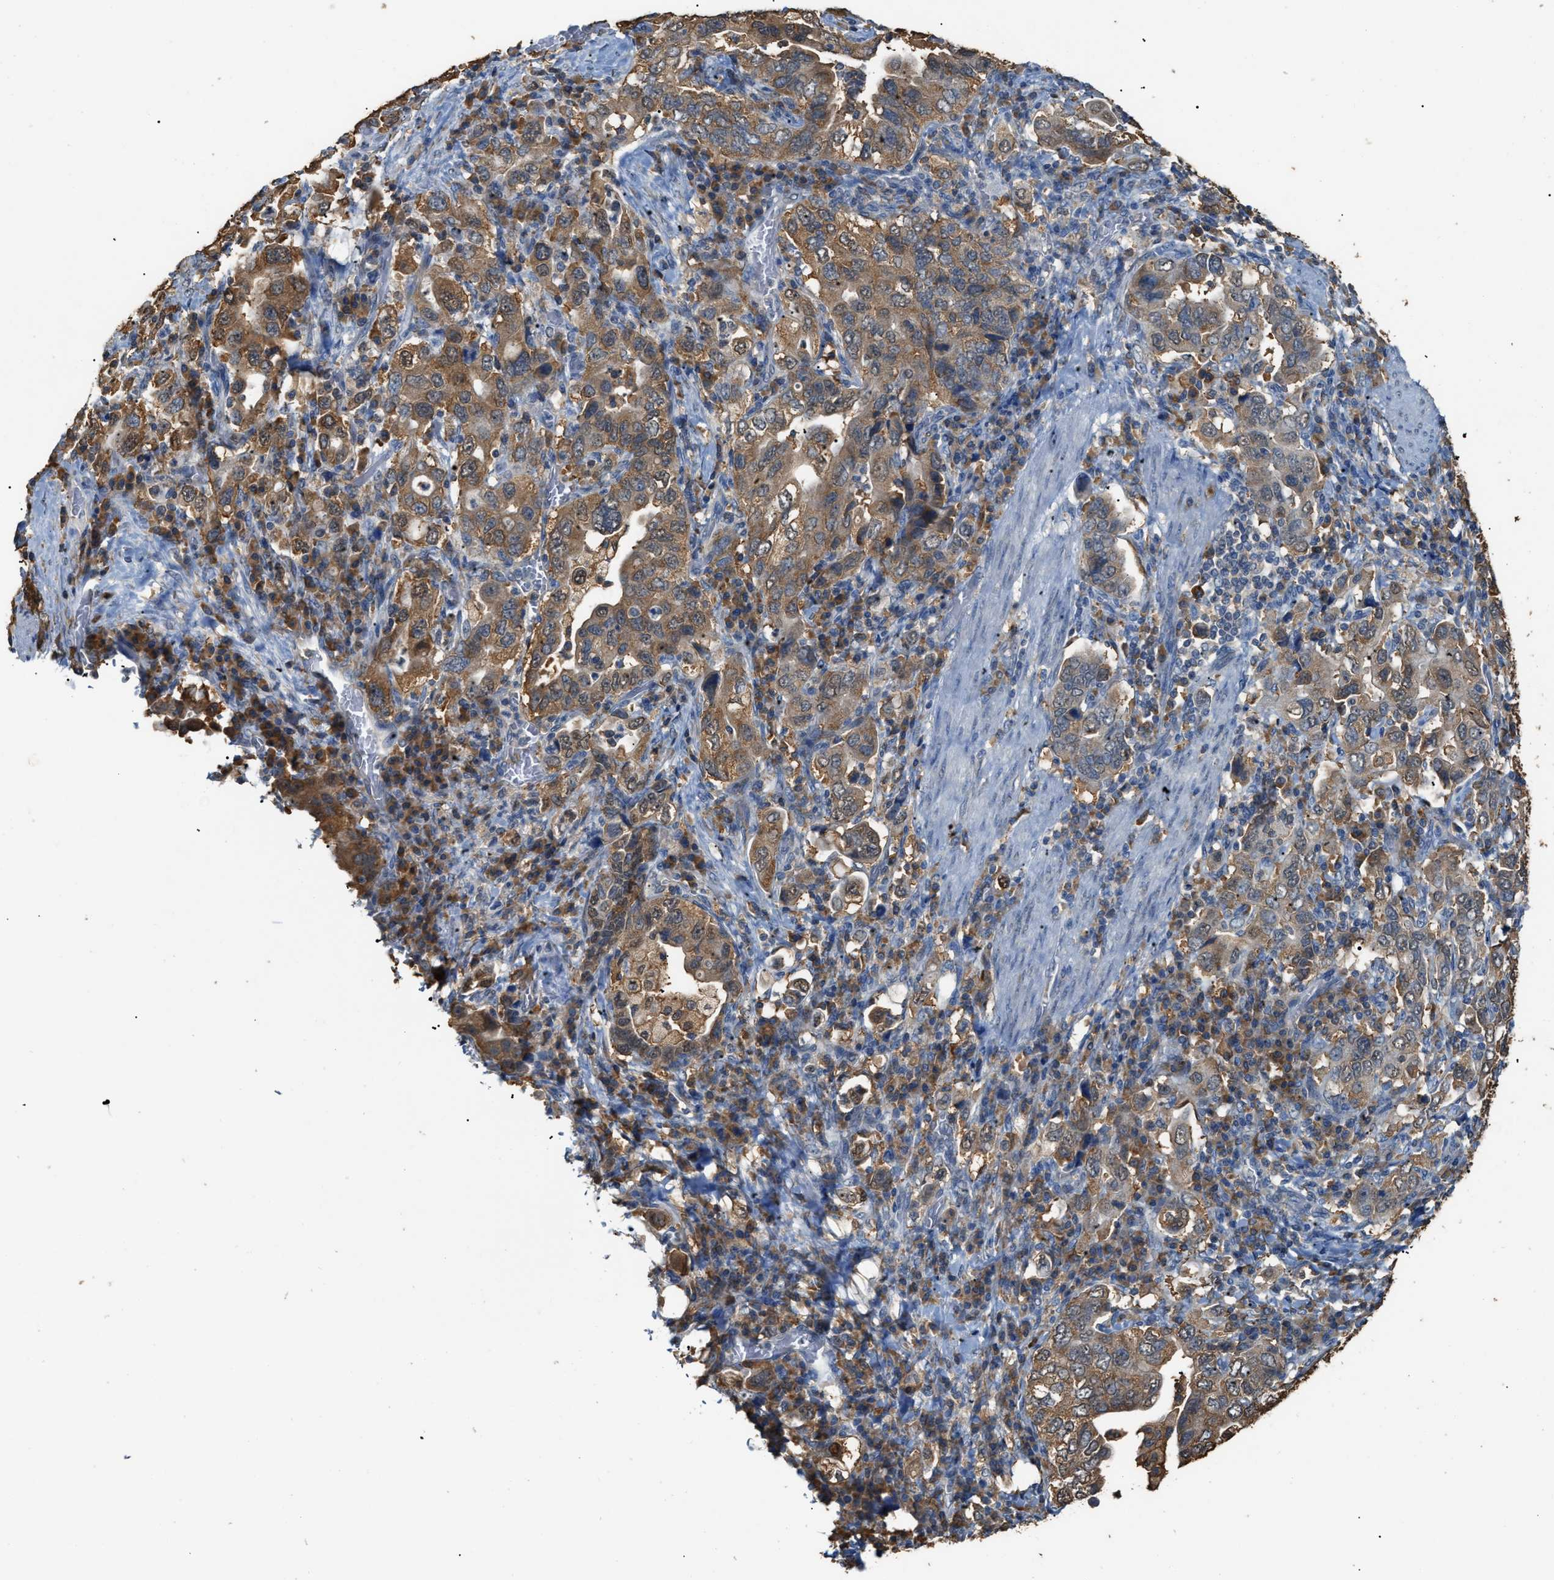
{"staining": {"intensity": "moderate", "quantity": ">75%", "location": "cytoplasmic/membranous"}, "tissue": "stomach cancer", "cell_type": "Tumor cells", "image_type": "cancer", "snomed": [{"axis": "morphology", "description": "Adenocarcinoma, NOS"}, {"axis": "topography", "description": "Stomach, upper"}], "caption": "Stomach cancer stained with immunohistochemistry displays moderate cytoplasmic/membranous expression in about >75% of tumor cells.", "gene": "GCN1", "patient": {"sex": "male", "age": 62}}